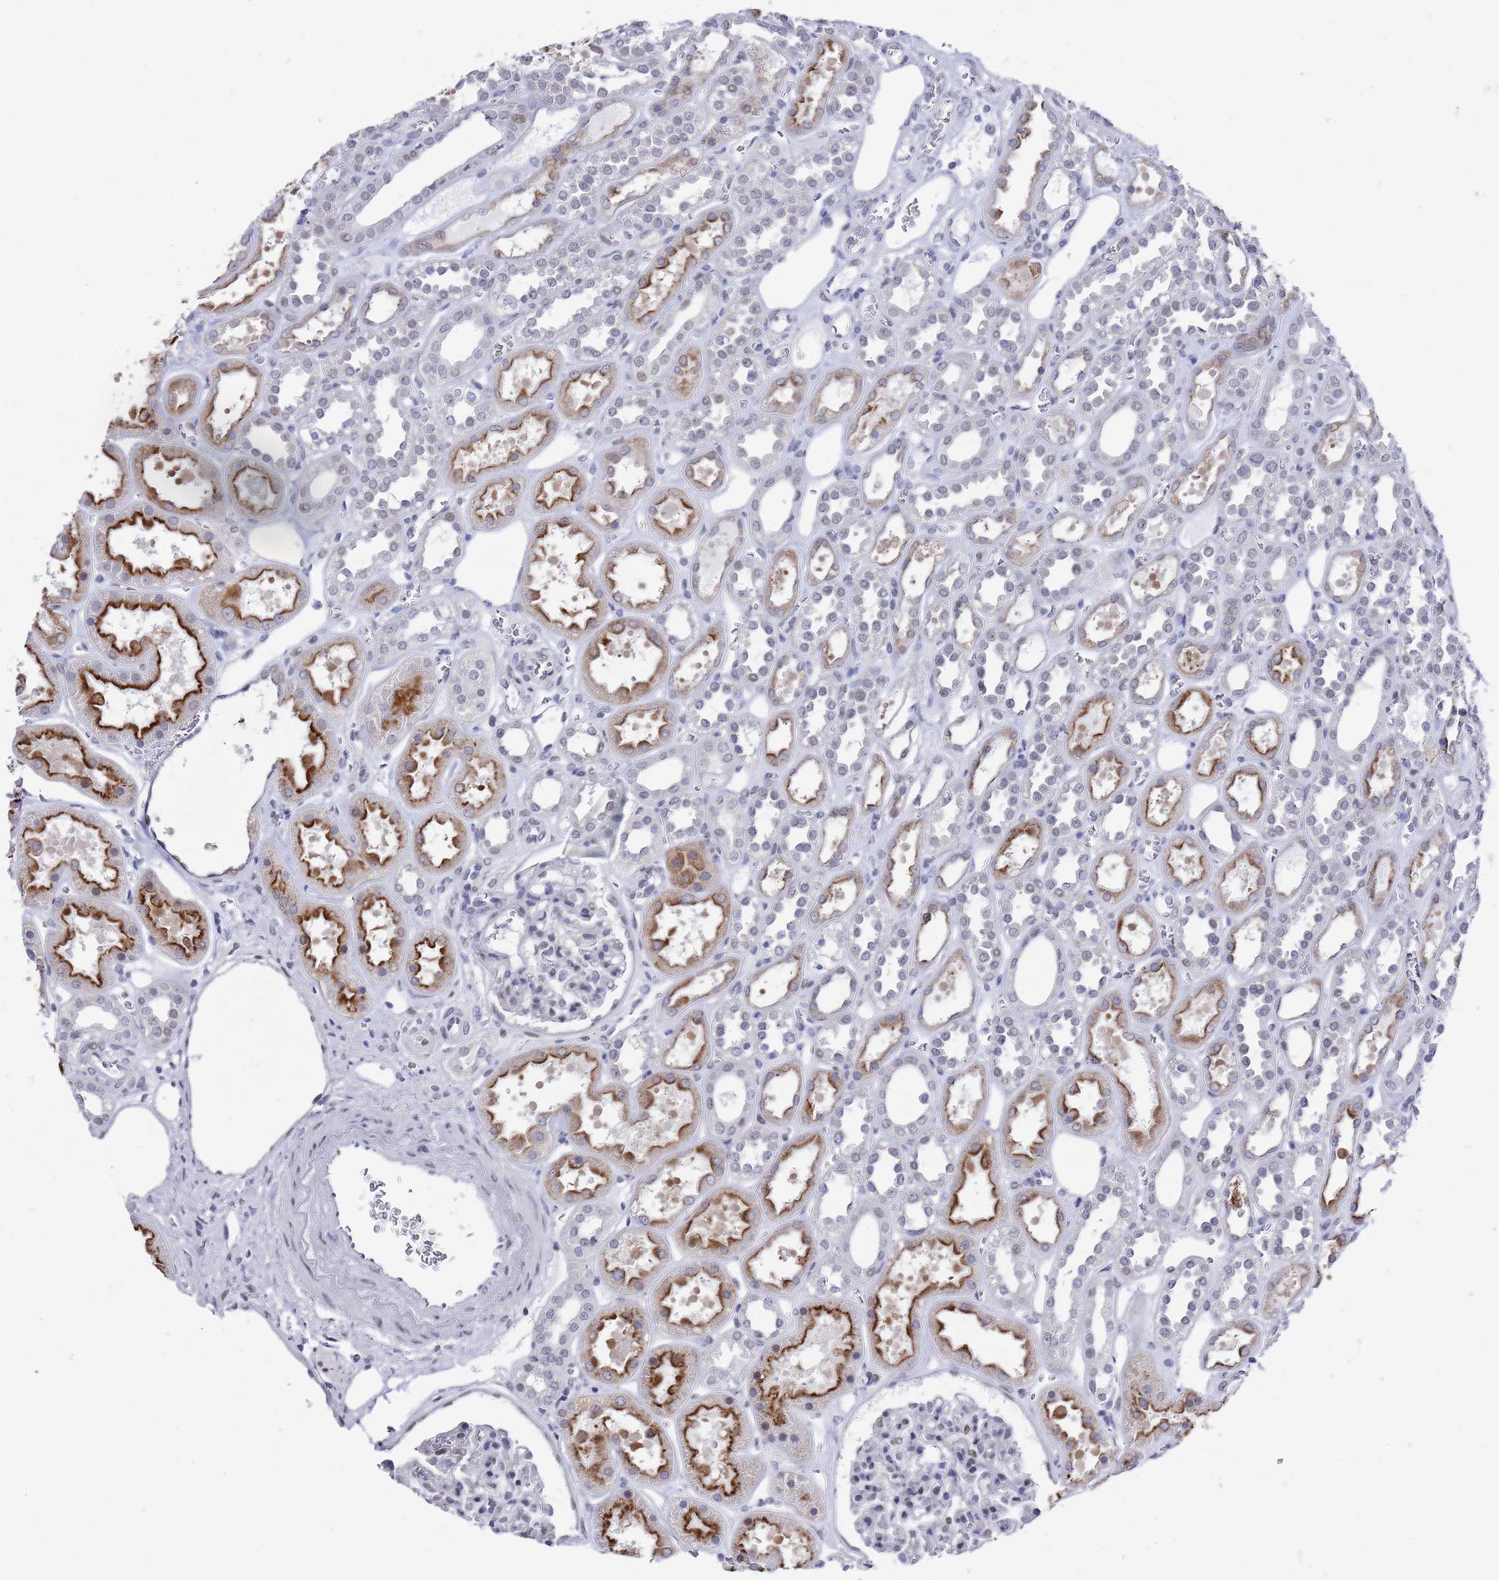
{"staining": {"intensity": "moderate", "quantity": "<25%", "location": "nuclear"}, "tissue": "kidney", "cell_type": "Cells in glomeruli", "image_type": "normal", "snomed": [{"axis": "morphology", "description": "Normal tissue, NOS"}, {"axis": "topography", "description": "Kidney"}], "caption": "Immunohistochemical staining of normal human kidney shows <25% levels of moderate nuclear protein expression in approximately <25% of cells in glomeruli. The protein of interest is stained brown, and the nuclei are stained in blue (DAB IHC with brightfield microscopy, high magnification).", "gene": "COPS6", "patient": {"sex": "female", "age": 41}}